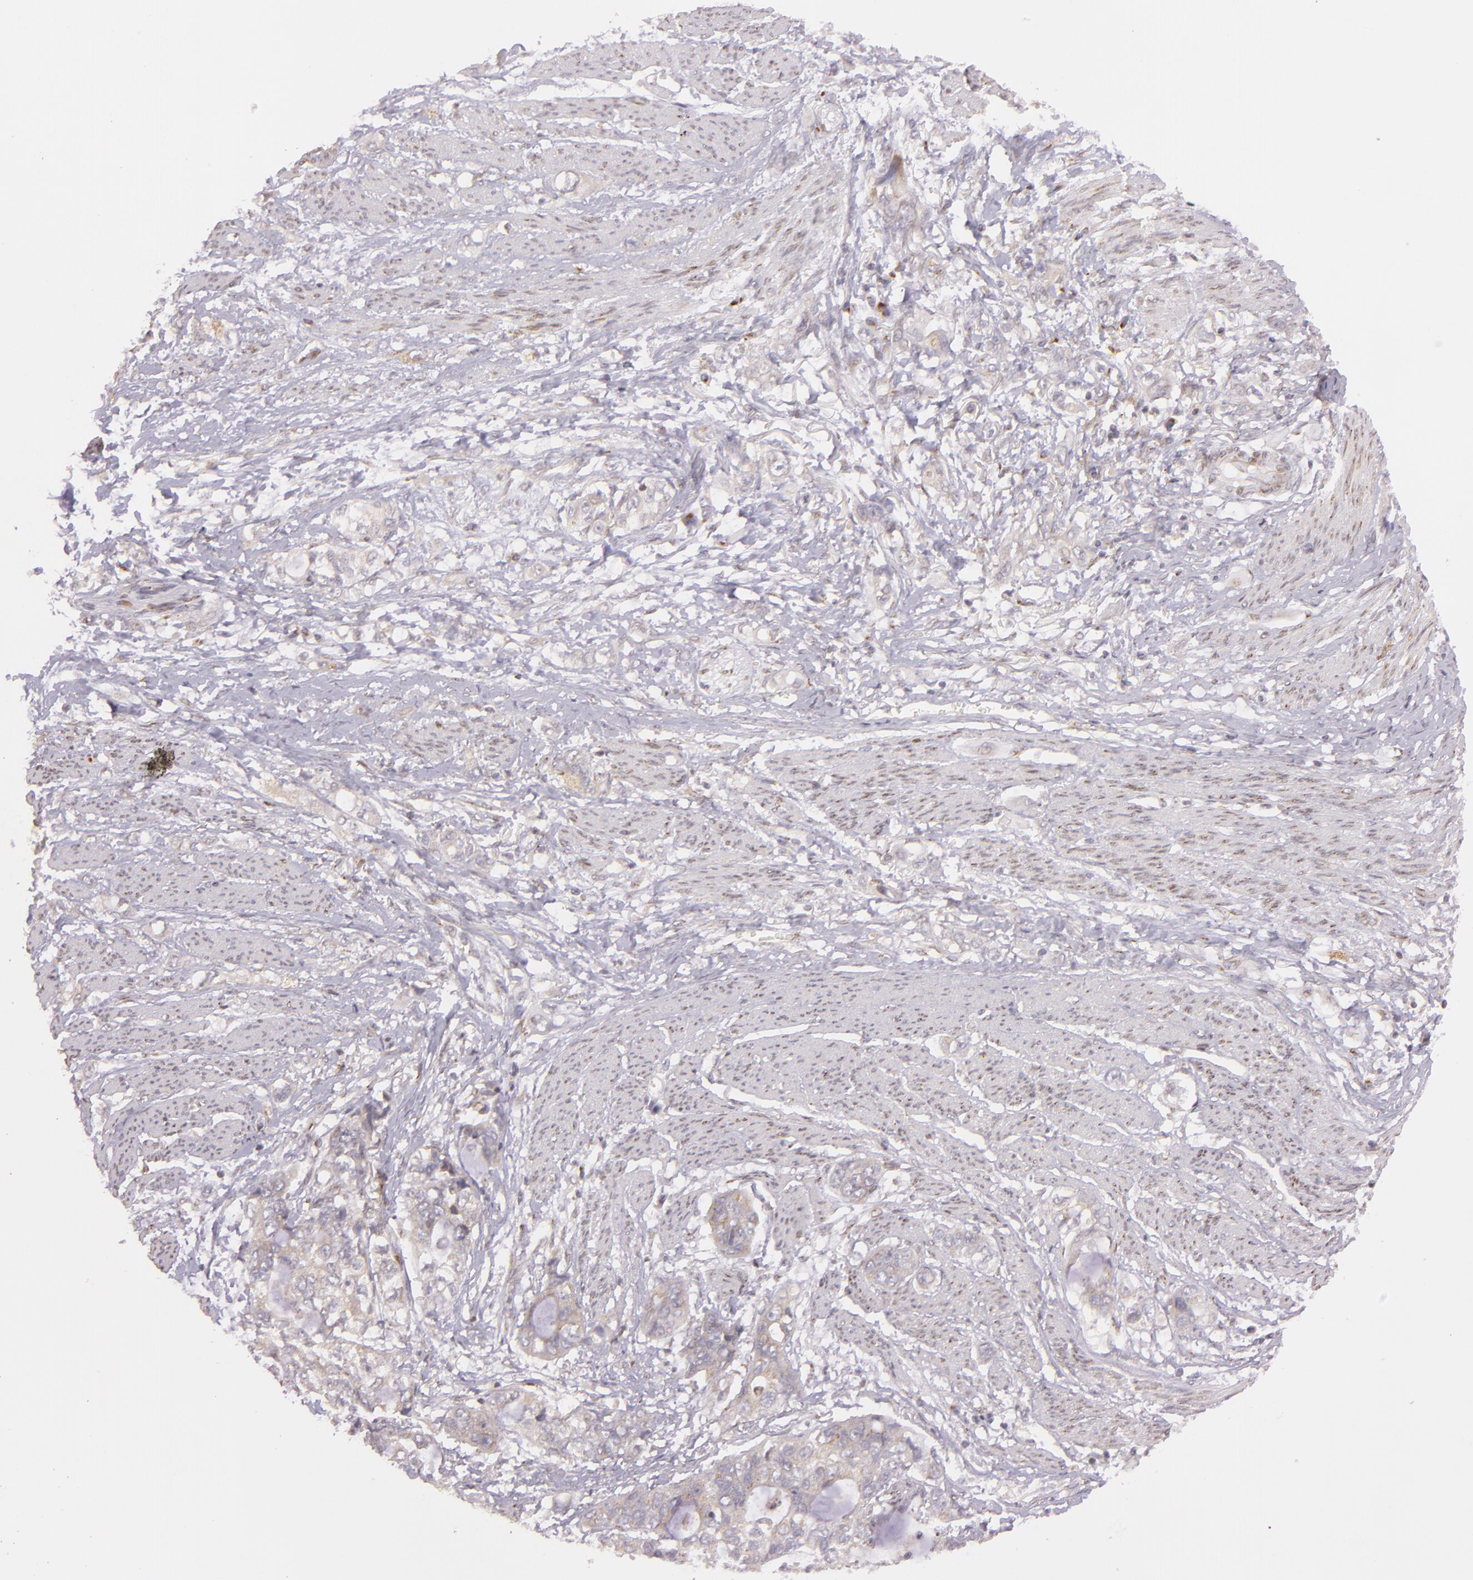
{"staining": {"intensity": "weak", "quantity": ">75%", "location": "cytoplasmic/membranous"}, "tissue": "stomach cancer", "cell_type": "Tumor cells", "image_type": "cancer", "snomed": [{"axis": "morphology", "description": "Adenocarcinoma, NOS"}, {"axis": "topography", "description": "Stomach, upper"}], "caption": "Weak cytoplasmic/membranous expression for a protein is appreciated in approximately >75% of tumor cells of stomach cancer (adenocarcinoma) using immunohistochemistry (IHC).", "gene": "LGMN", "patient": {"sex": "female", "age": 52}}